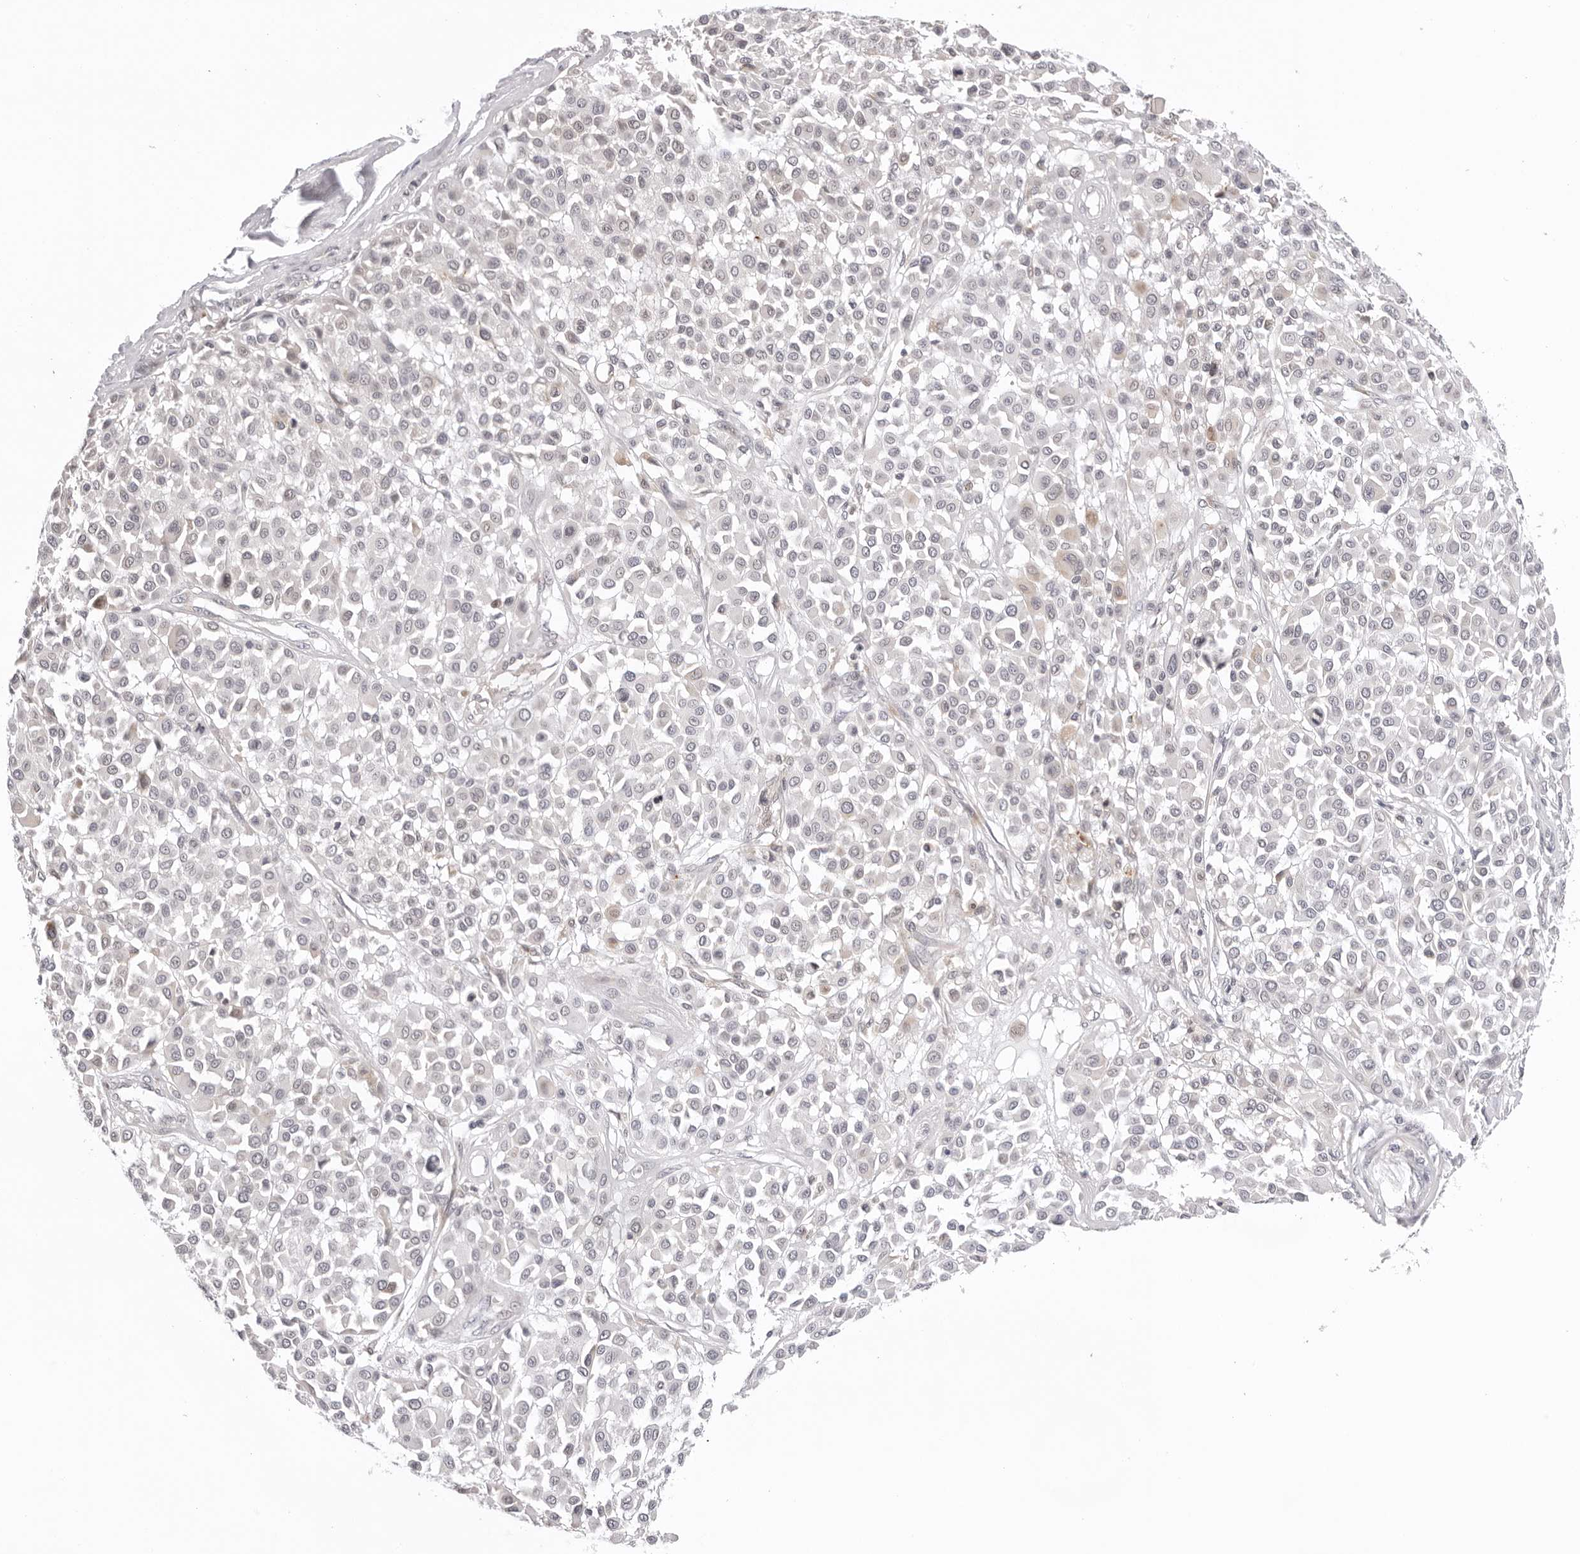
{"staining": {"intensity": "negative", "quantity": "none", "location": "none"}, "tissue": "melanoma", "cell_type": "Tumor cells", "image_type": "cancer", "snomed": [{"axis": "morphology", "description": "Malignant melanoma, Metastatic site"}, {"axis": "topography", "description": "Soft tissue"}], "caption": "Immunohistochemical staining of human malignant melanoma (metastatic site) exhibits no significant staining in tumor cells.", "gene": "IL17RA", "patient": {"sex": "male", "age": 41}}